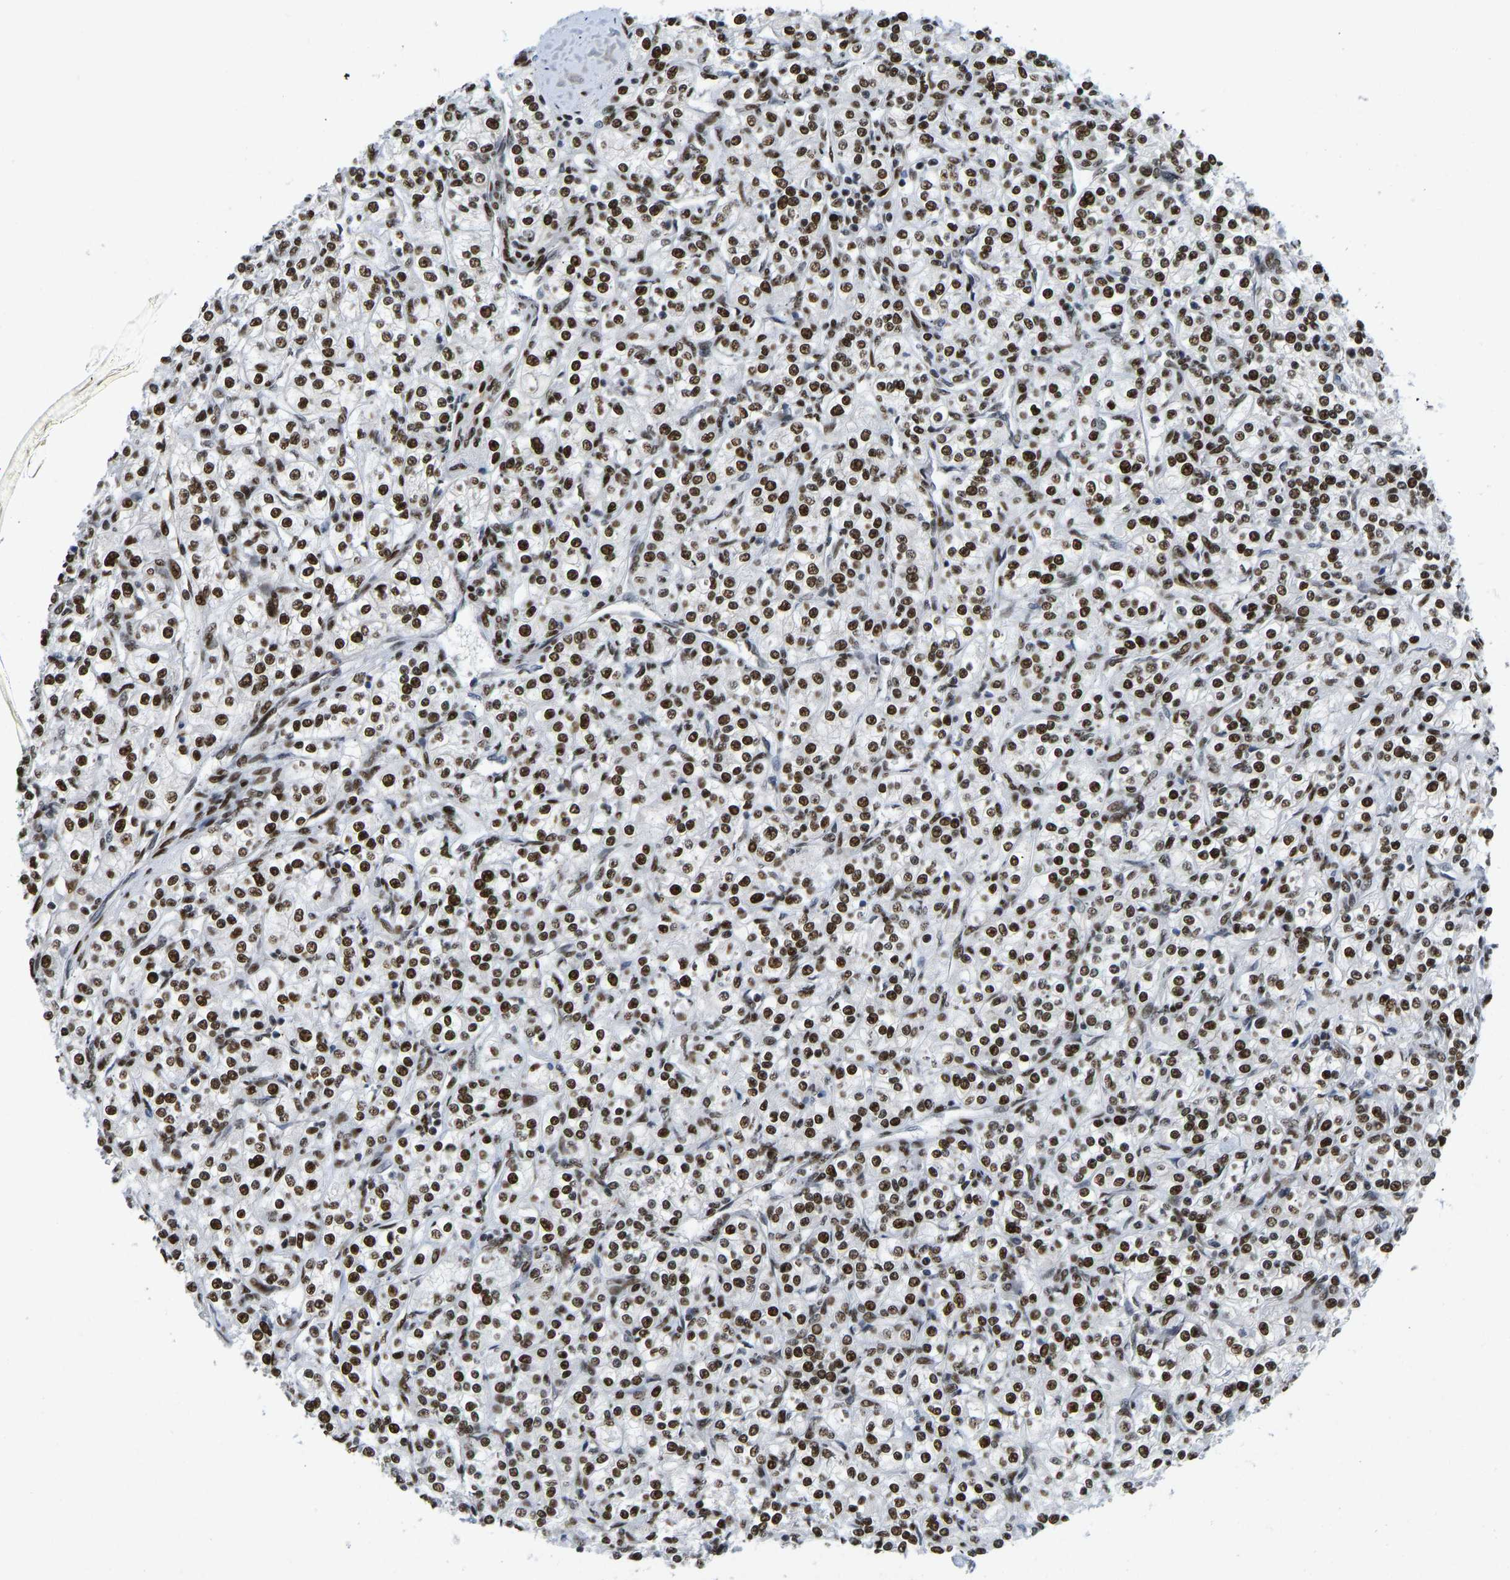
{"staining": {"intensity": "strong", "quantity": ">75%", "location": "nuclear"}, "tissue": "renal cancer", "cell_type": "Tumor cells", "image_type": "cancer", "snomed": [{"axis": "morphology", "description": "Adenocarcinoma, NOS"}, {"axis": "topography", "description": "Kidney"}], "caption": "Adenocarcinoma (renal) tissue shows strong nuclear positivity in approximately >75% of tumor cells", "gene": "FOXK1", "patient": {"sex": "male", "age": 77}}